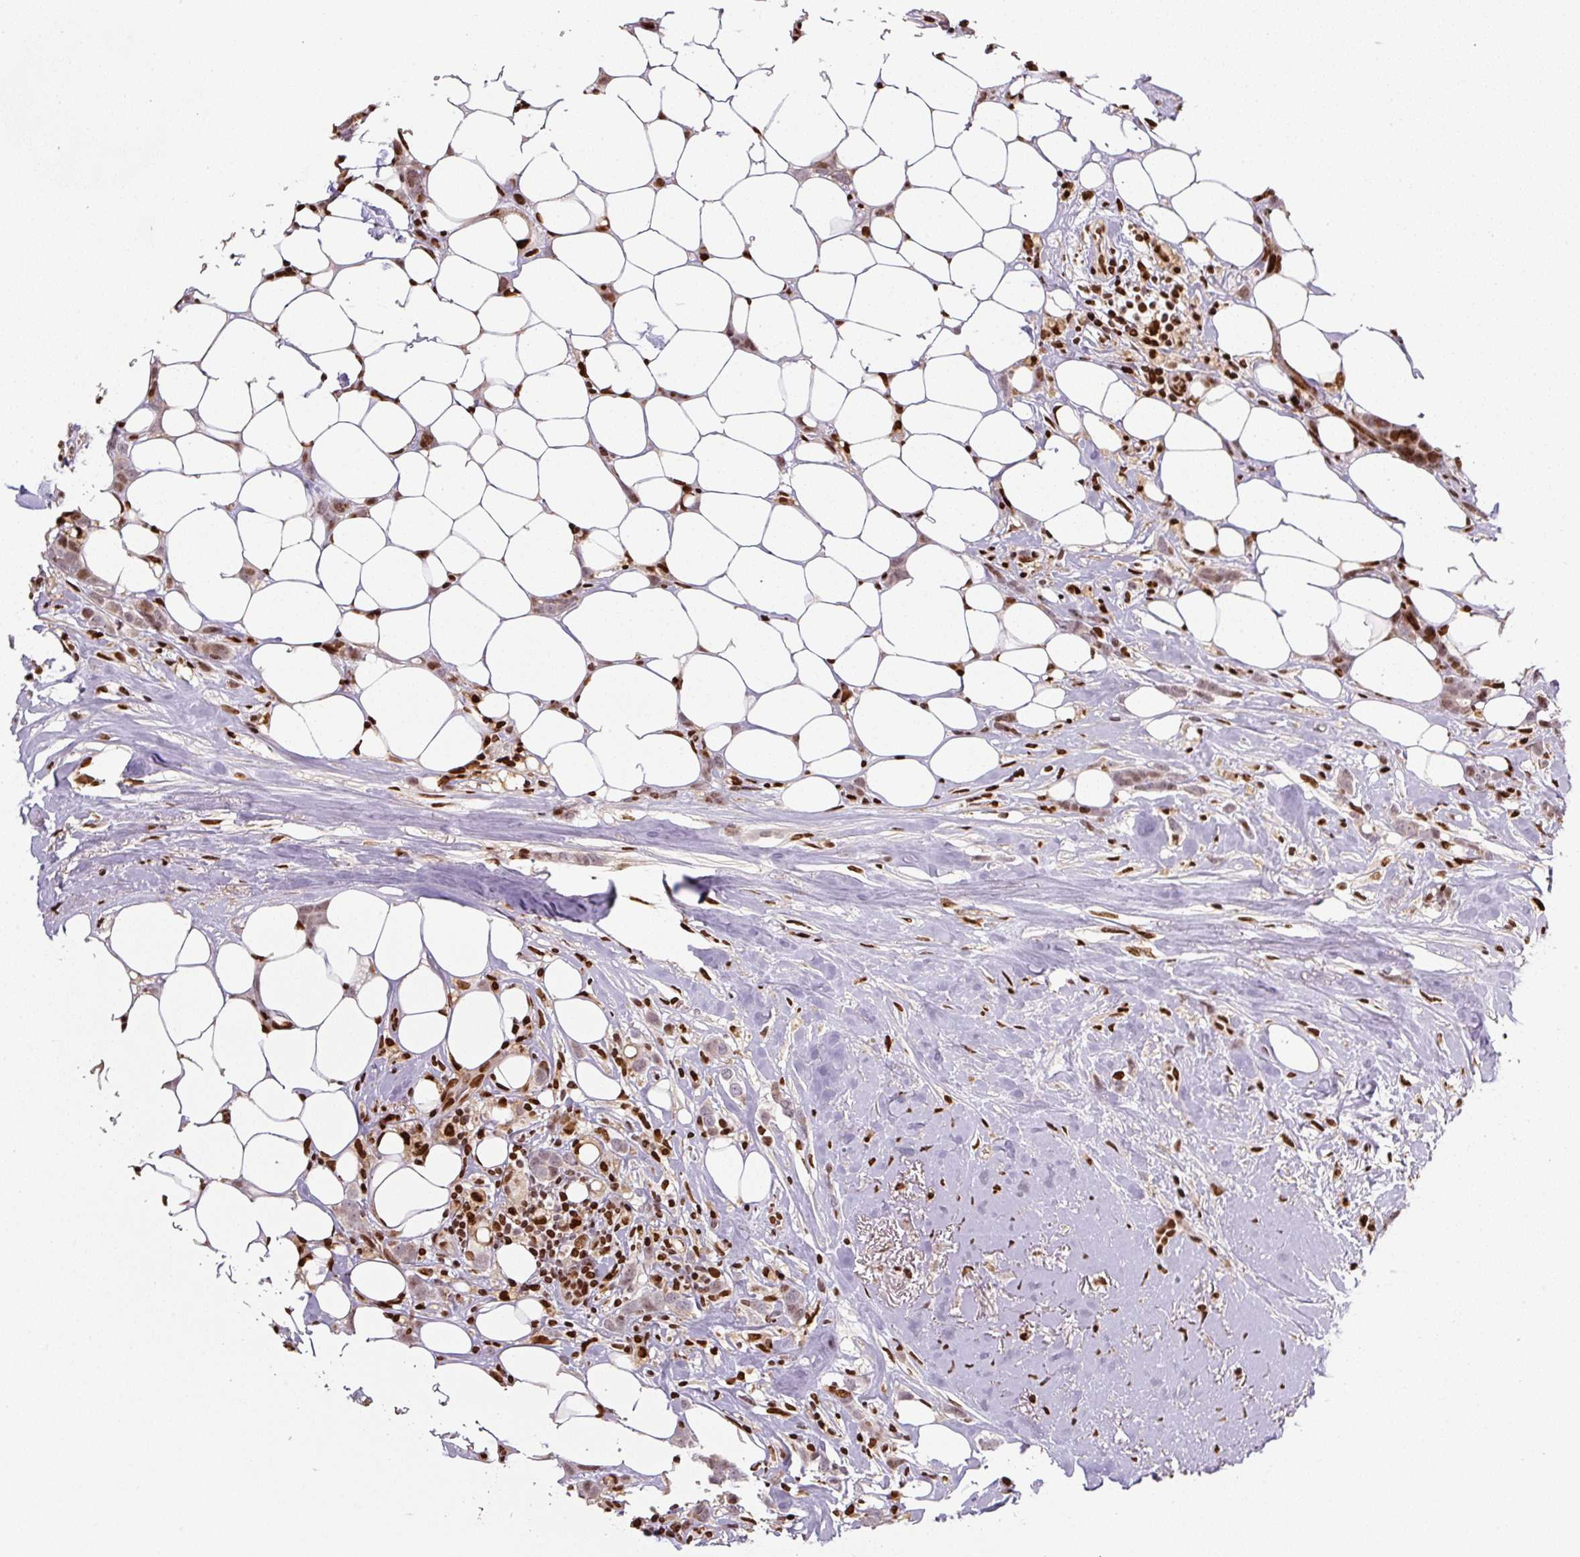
{"staining": {"intensity": "moderate", "quantity": ">75%", "location": "nuclear"}, "tissue": "breast cancer", "cell_type": "Tumor cells", "image_type": "cancer", "snomed": [{"axis": "morphology", "description": "Duct carcinoma"}, {"axis": "topography", "description": "Breast"}], "caption": "Immunohistochemistry (DAB (3,3'-diaminobenzidine)) staining of human breast intraductal carcinoma reveals moderate nuclear protein positivity in approximately >75% of tumor cells.", "gene": "PYDC2", "patient": {"sex": "female", "age": 80}}